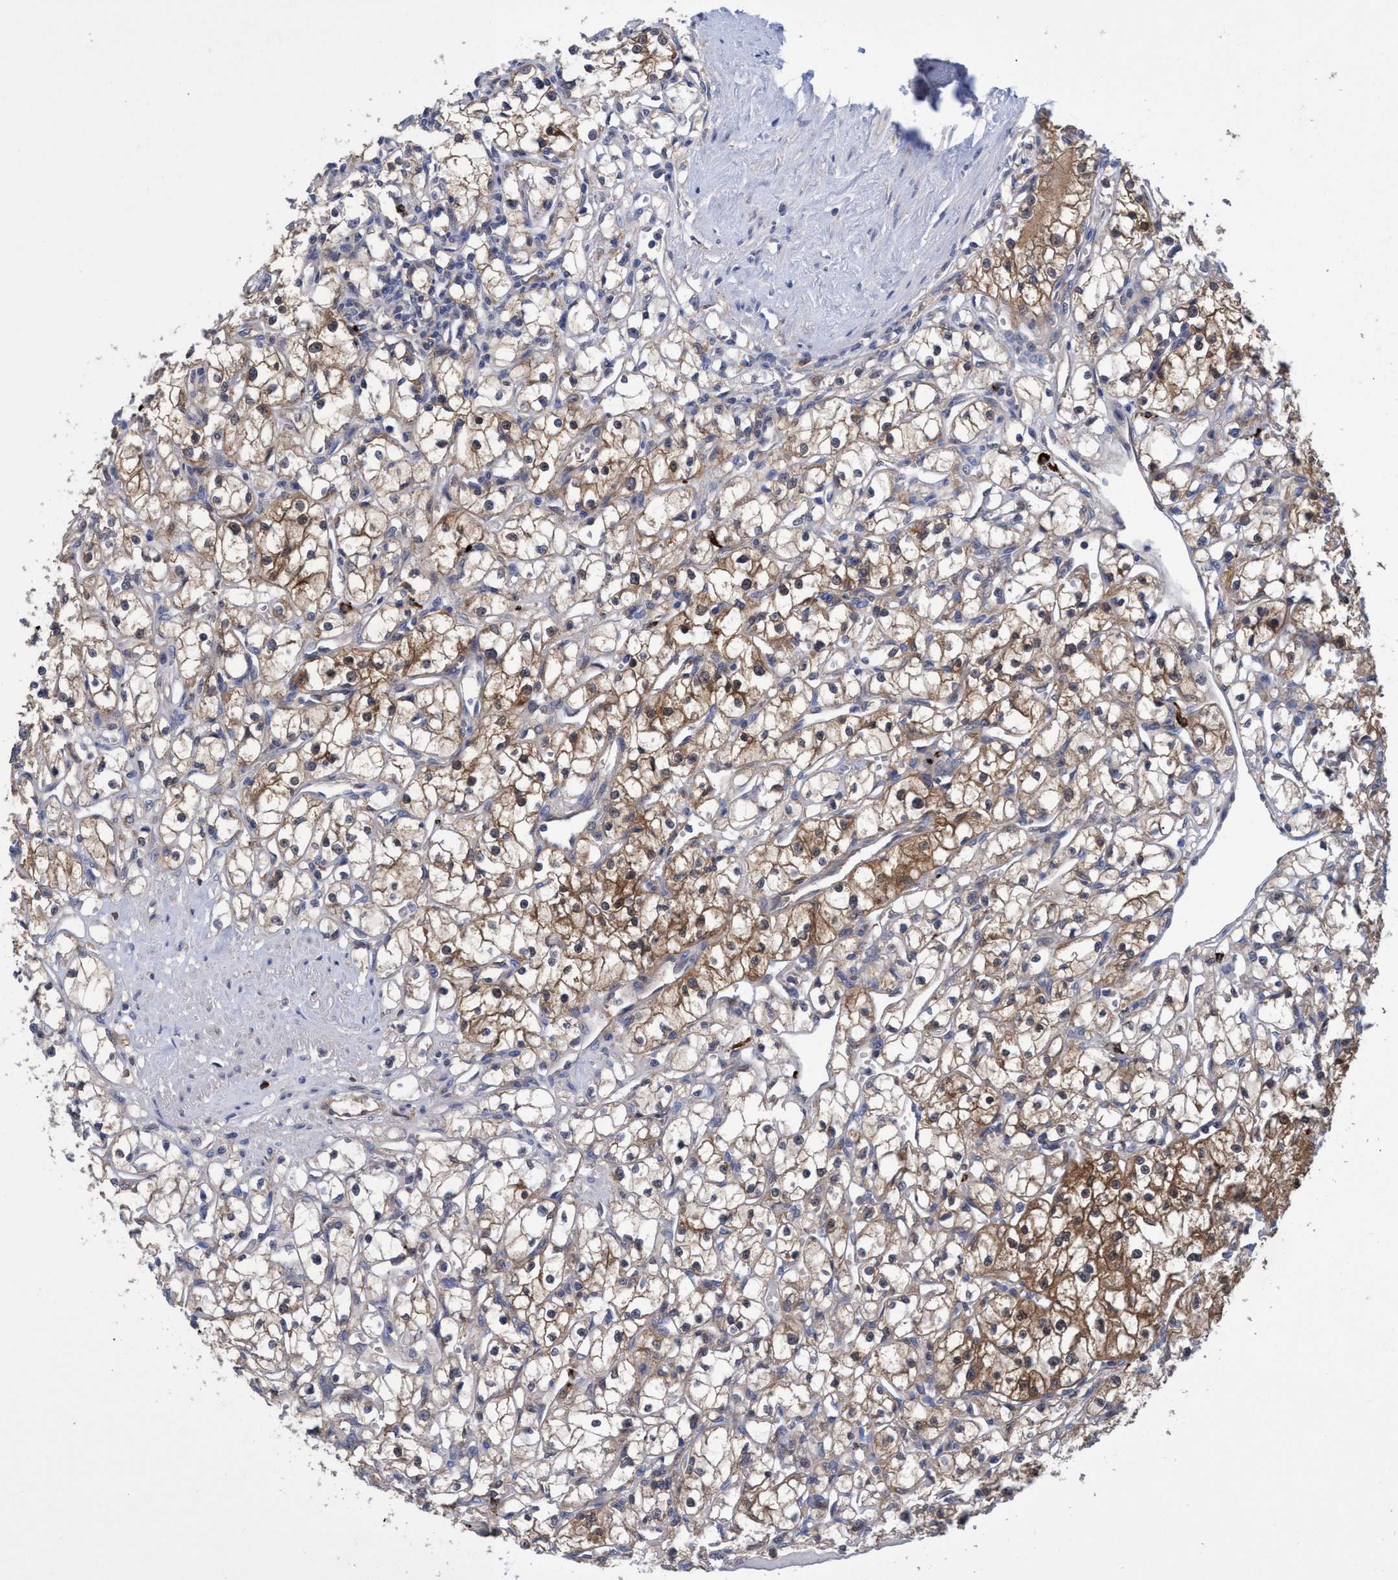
{"staining": {"intensity": "moderate", "quantity": "25%-75%", "location": "cytoplasmic/membranous"}, "tissue": "renal cancer", "cell_type": "Tumor cells", "image_type": "cancer", "snomed": [{"axis": "morphology", "description": "Adenocarcinoma, NOS"}, {"axis": "topography", "description": "Kidney"}], "caption": "Tumor cells reveal moderate cytoplasmic/membranous expression in about 25%-75% of cells in renal cancer (adenocarcinoma). Nuclei are stained in blue.", "gene": "PNPO", "patient": {"sex": "male", "age": 56}}